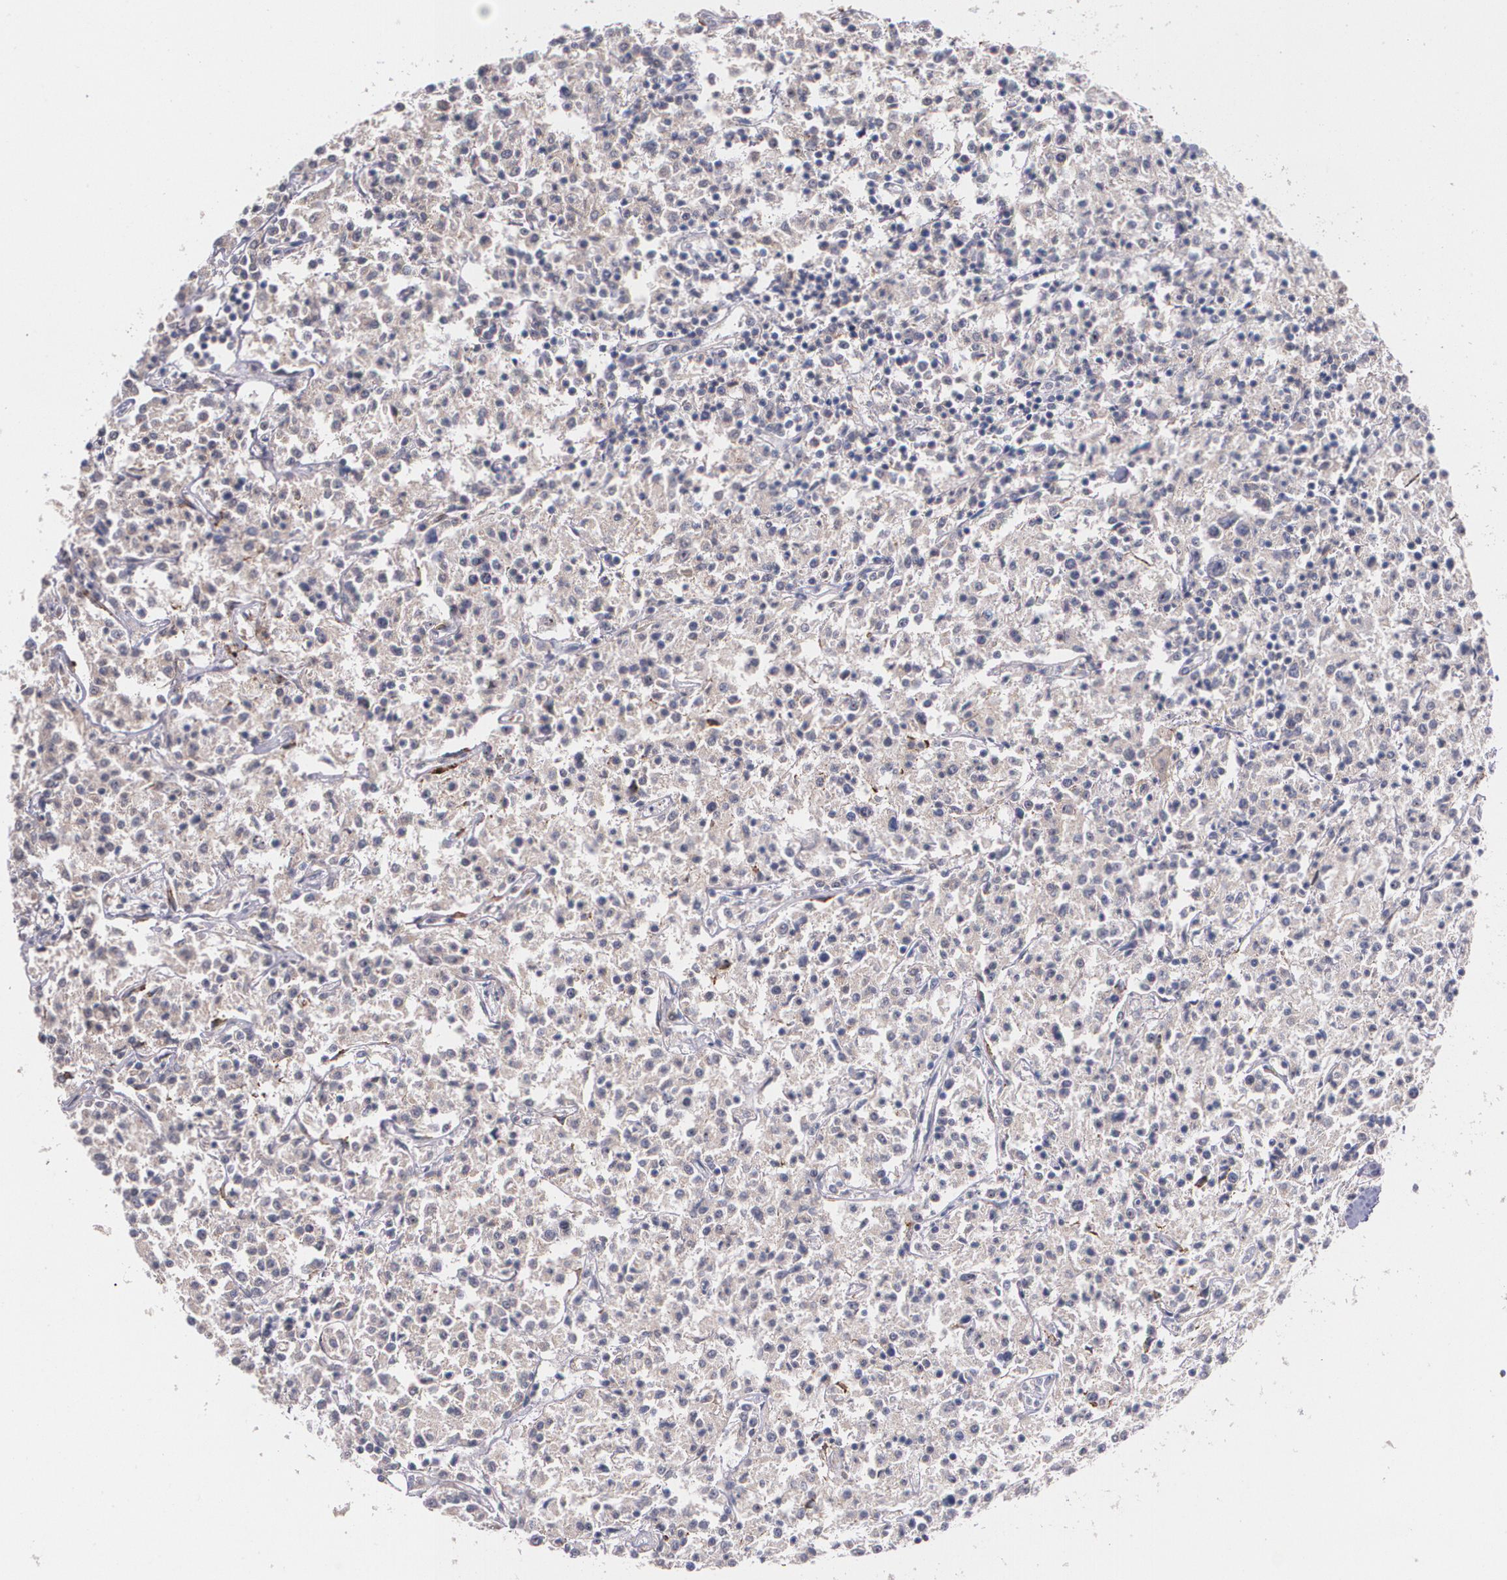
{"staining": {"intensity": "negative", "quantity": "none", "location": "none"}, "tissue": "lymphoma", "cell_type": "Tumor cells", "image_type": "cancer", "snomed": [{"axis": "morphology", "description": "Malignant lymphoma, non-Hodgkin's type, Low grade"}, {"axis": "topography", "description": "Small intestine"}], "caption": "Low-grade malignant lymphoma, non-Hodgkin's type stained for a protein using immunohistochemistry exhibits no expression tumor cells.", "gene": "IFNGR2", "patient": {"sex": "female", "age": 59}}